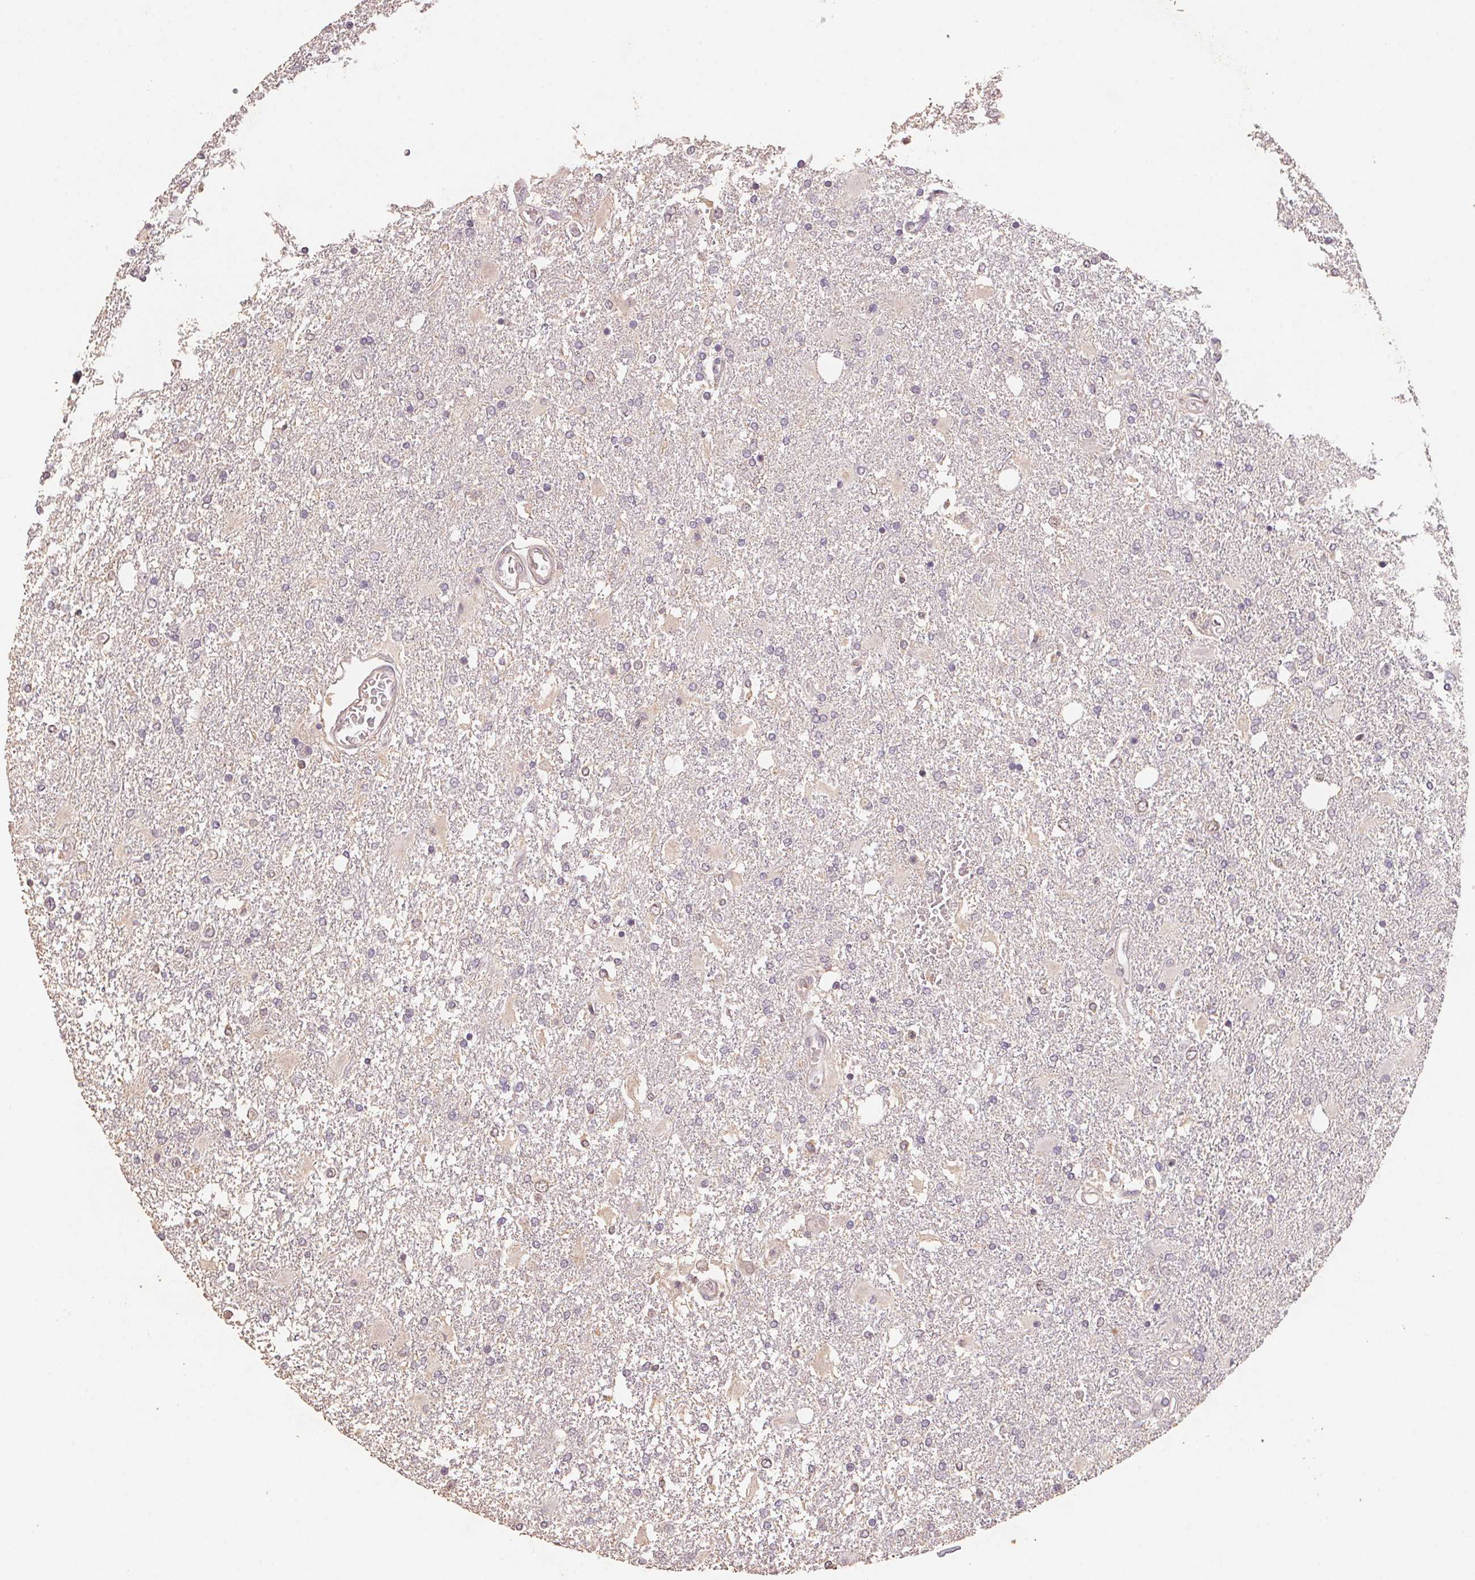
{"staining": {"intensity": "negative", "quantity": "none", "location": "none"}, "tissue": "glioma", "cell_type": "Tumor cells", "image_type": "cancer", "snomed": [{"axis": "morphology", "description": "Glioma, malignant, High grade"}, {"axis": "topography", "description": "Cerebral cortex"}], "caption": "Malignant glioma (high-grade) stained for a protein using immunohistochemistry reveals no expression tumor cells.", "gene": "CENPF", "patient": {"sex": "male", "age": 79}}